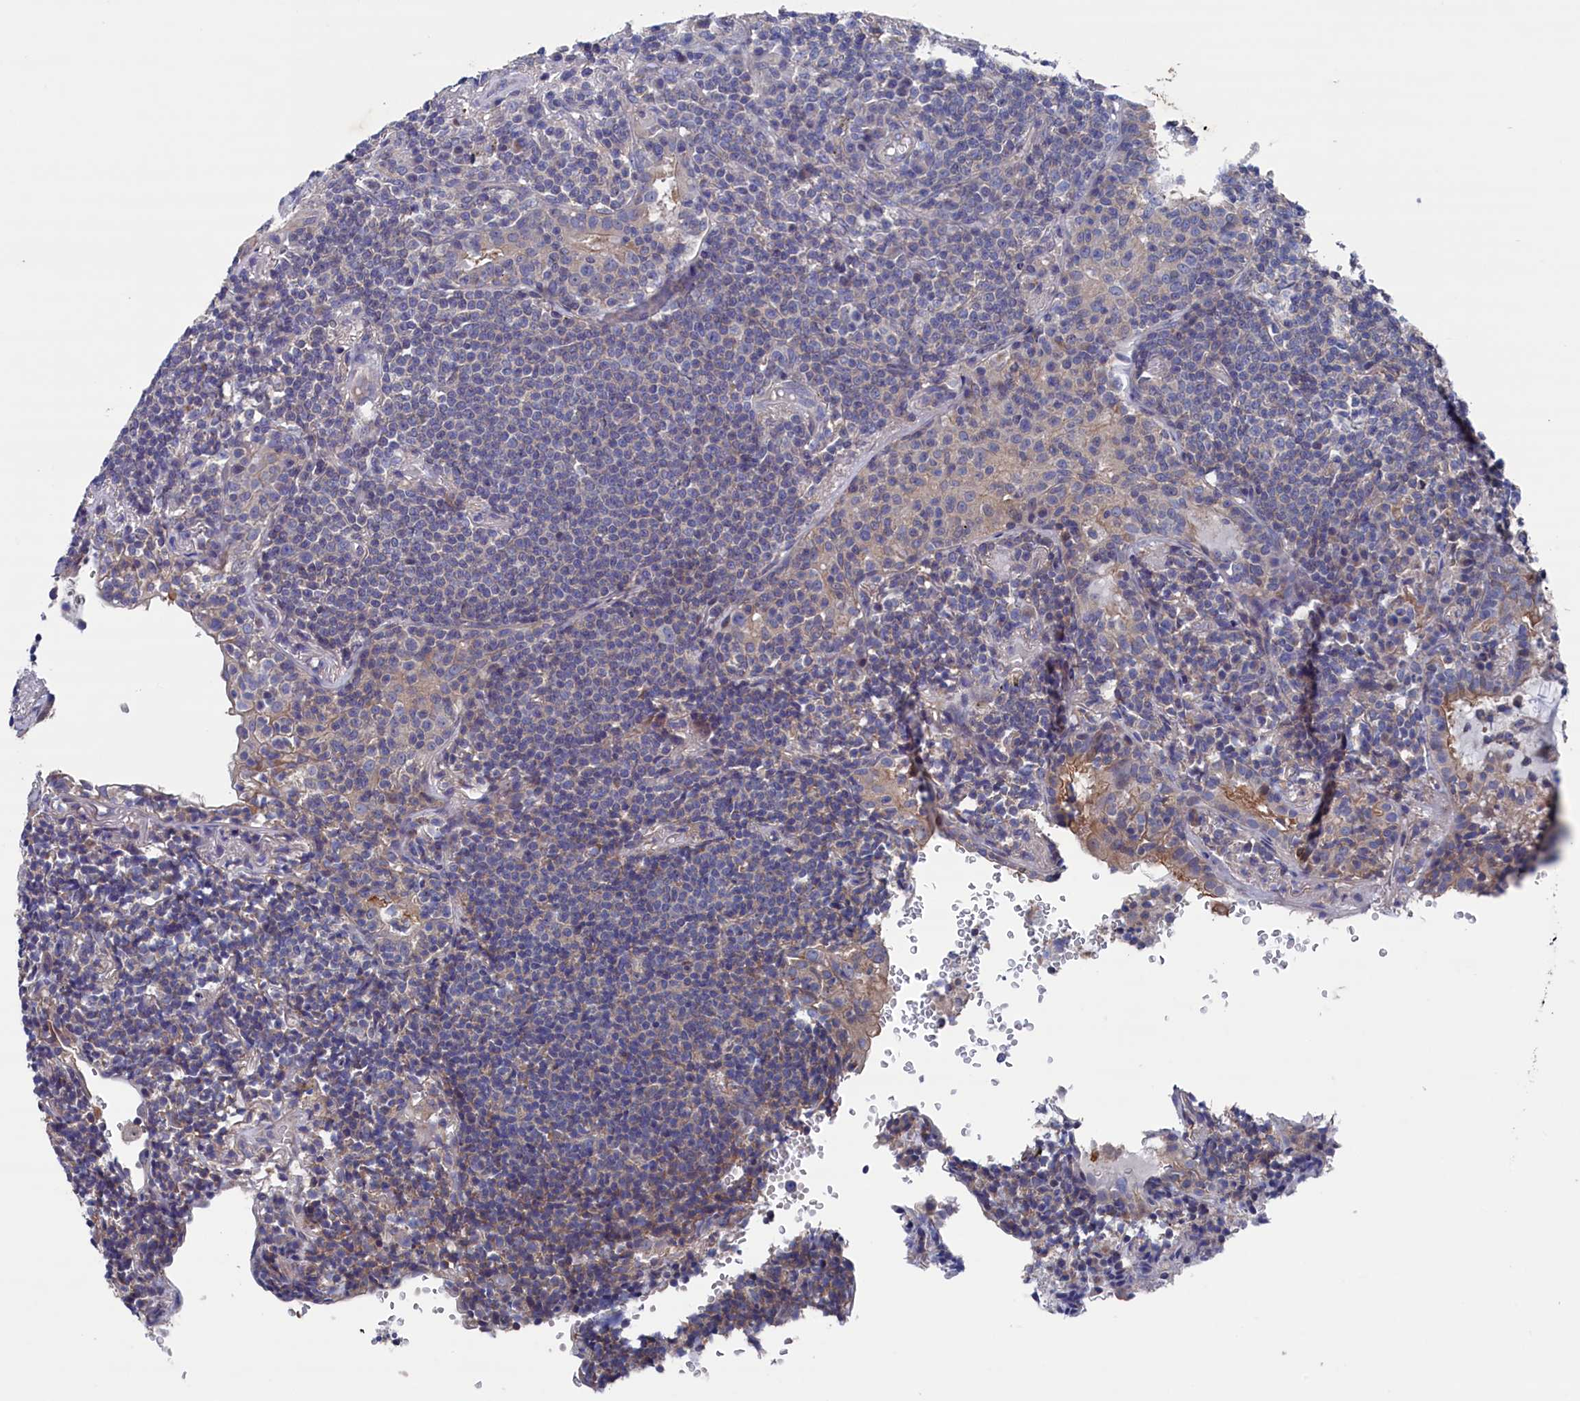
{"staining": {"intensity": "negative", "quantity": "none", "location": "none"}, "tissue": "lymphoma", "cell_type": "Tumor cells", "image_type": "cancer", "snomed": [{"axis": "morphology", "description": "Malignant lymphoma, non-Hodgkin's type, Low grade"}, {"axis": "topography", "description": "Lung"}], "caption": "Immunohistochemistry (IHC) of lymphoma exhibits no expression in tumor cells. (DAB (3,3'-diaminobenzidine) immunohistochemistry with hematoxylin counter stain).", "gene": "SPATA13", "patient": {"sex": "female", "age": 71}}